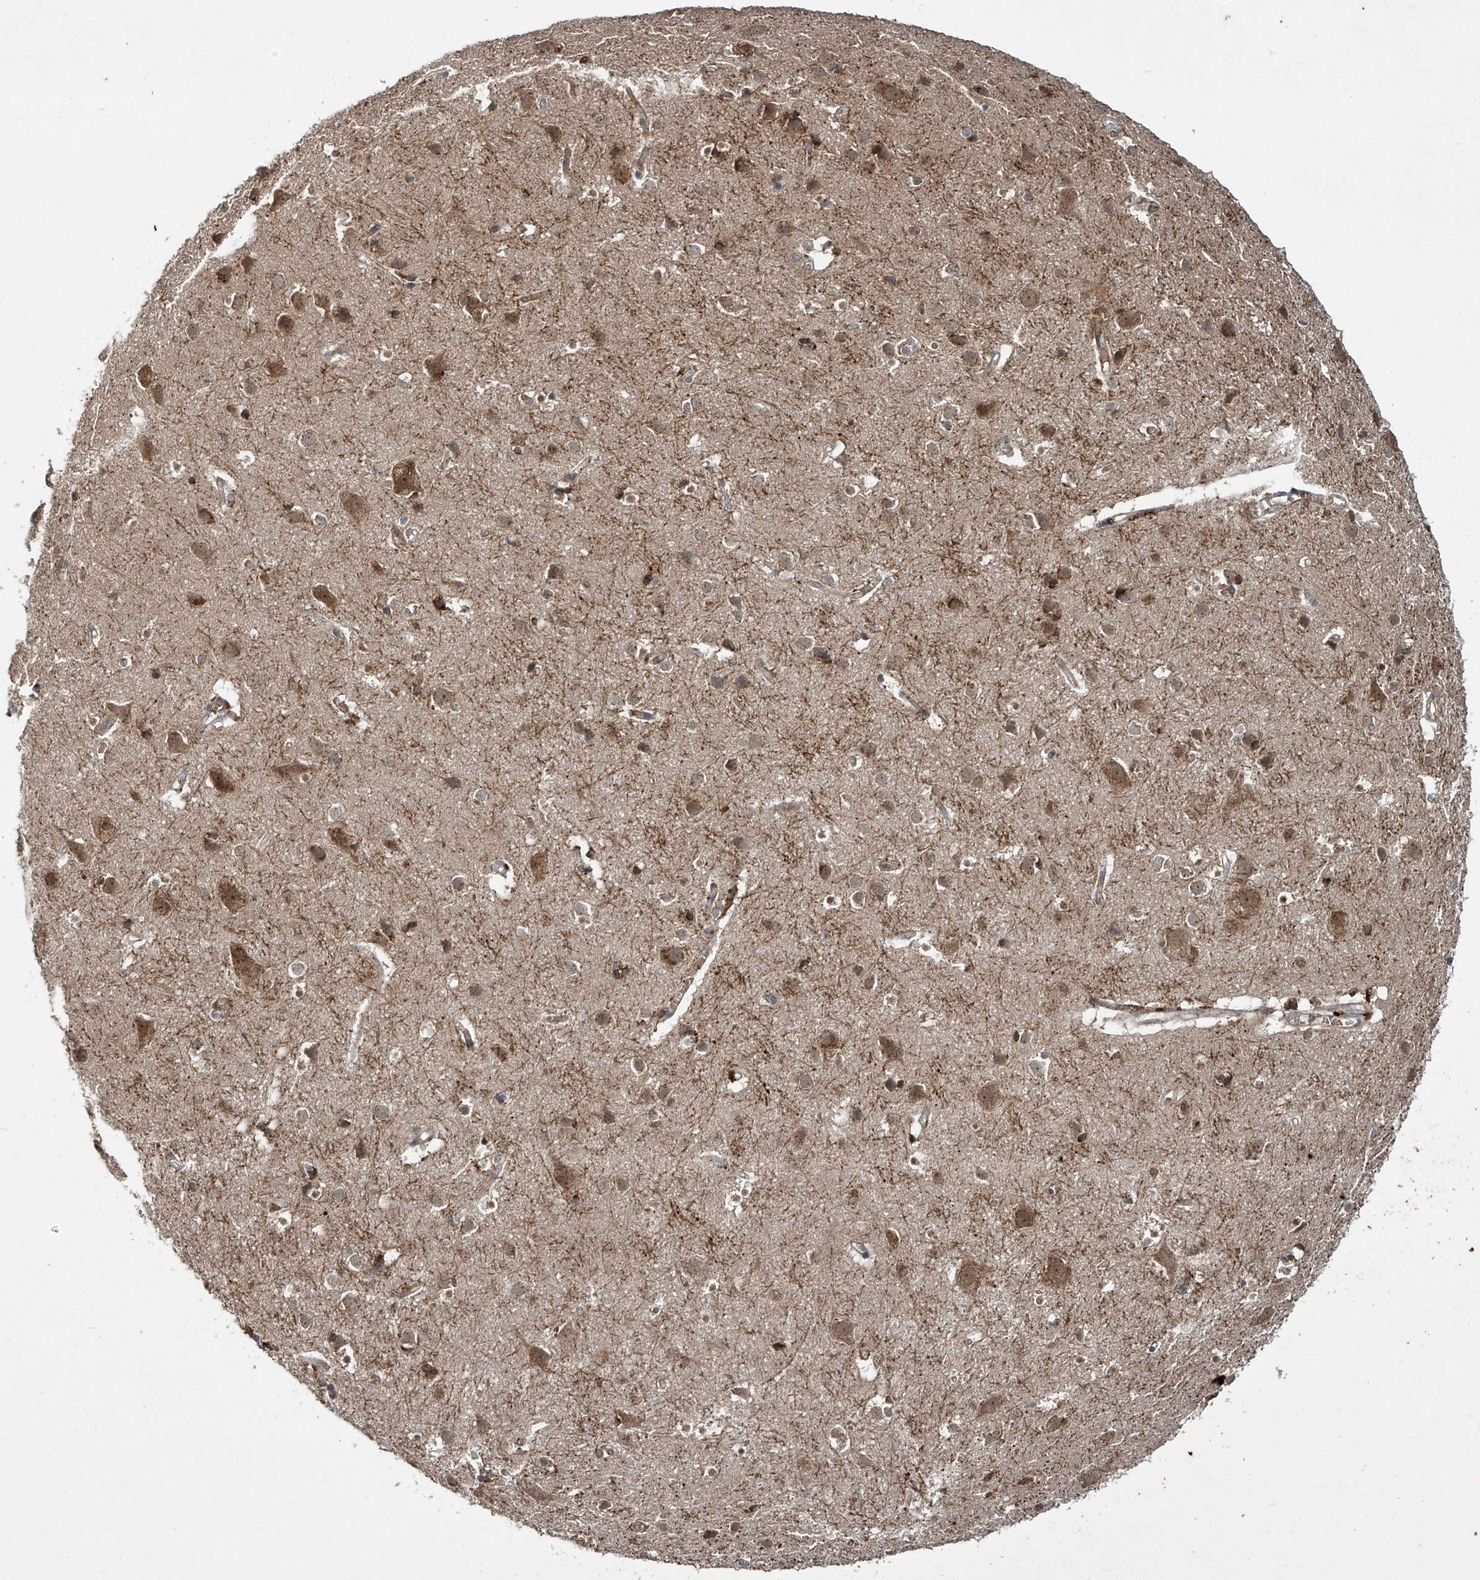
{"staining": {"intensity": "weak", "quantity": "25%-75%", "location": "cytoplasmic/membranous"}, "tissue": "cerebral cortex", "cell_type": "Endothelial cells", "image_type": "normal", "snomed": [{"axis": "morphology", "description": "Normal tissue, NOS"}, {"axis": "topography", "description": "Cerebral cortex"}], "caption": "Weak cytoplasmic/membranous expression for a protein is identified in approximately 25%-75% of endothelial cells of benign cerebral cortex using immunohistochemistry (IHC).", "gene": "ZDHHC9", "patient": {"sex": "male", "age": 54}}